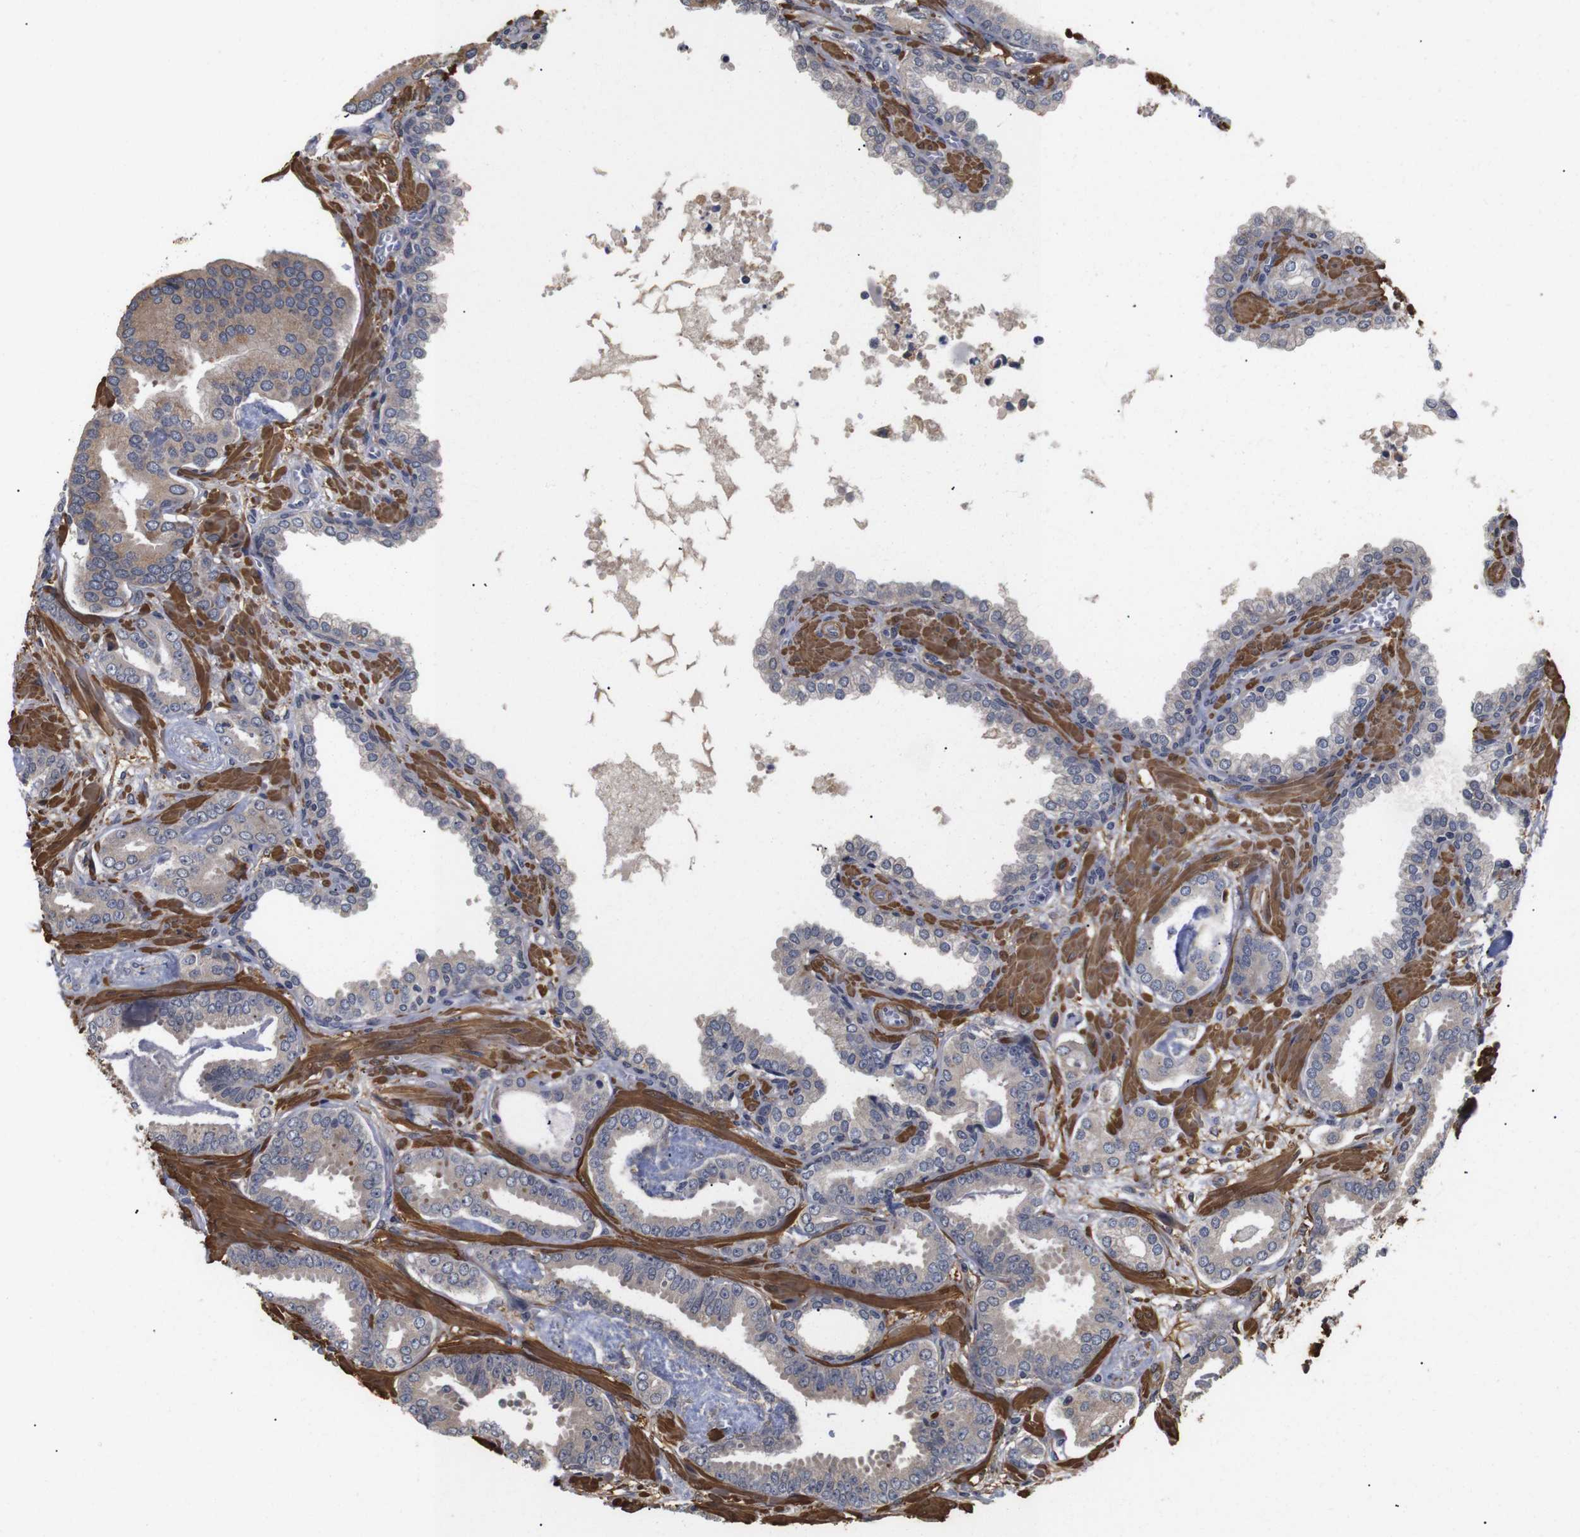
{"staining": {"intensity": "negative", "quantity": "none", "location": "none"}, "tissue": "prostate cancer", "cell_type": "Tumor cells", "image_type": "cancer", "snomed": [{"axis": "morphology", "description": "Adenocarcinoma, Low grade"}, {"axis": "topography", "description": "Prostate"}], "caption": "The photomicrograph shows no staining of tumor cells in low-grade adenocarcinoma (prostate).", "gene": "PDLIM5", "patient": {"sex": "male", "age": 53}}